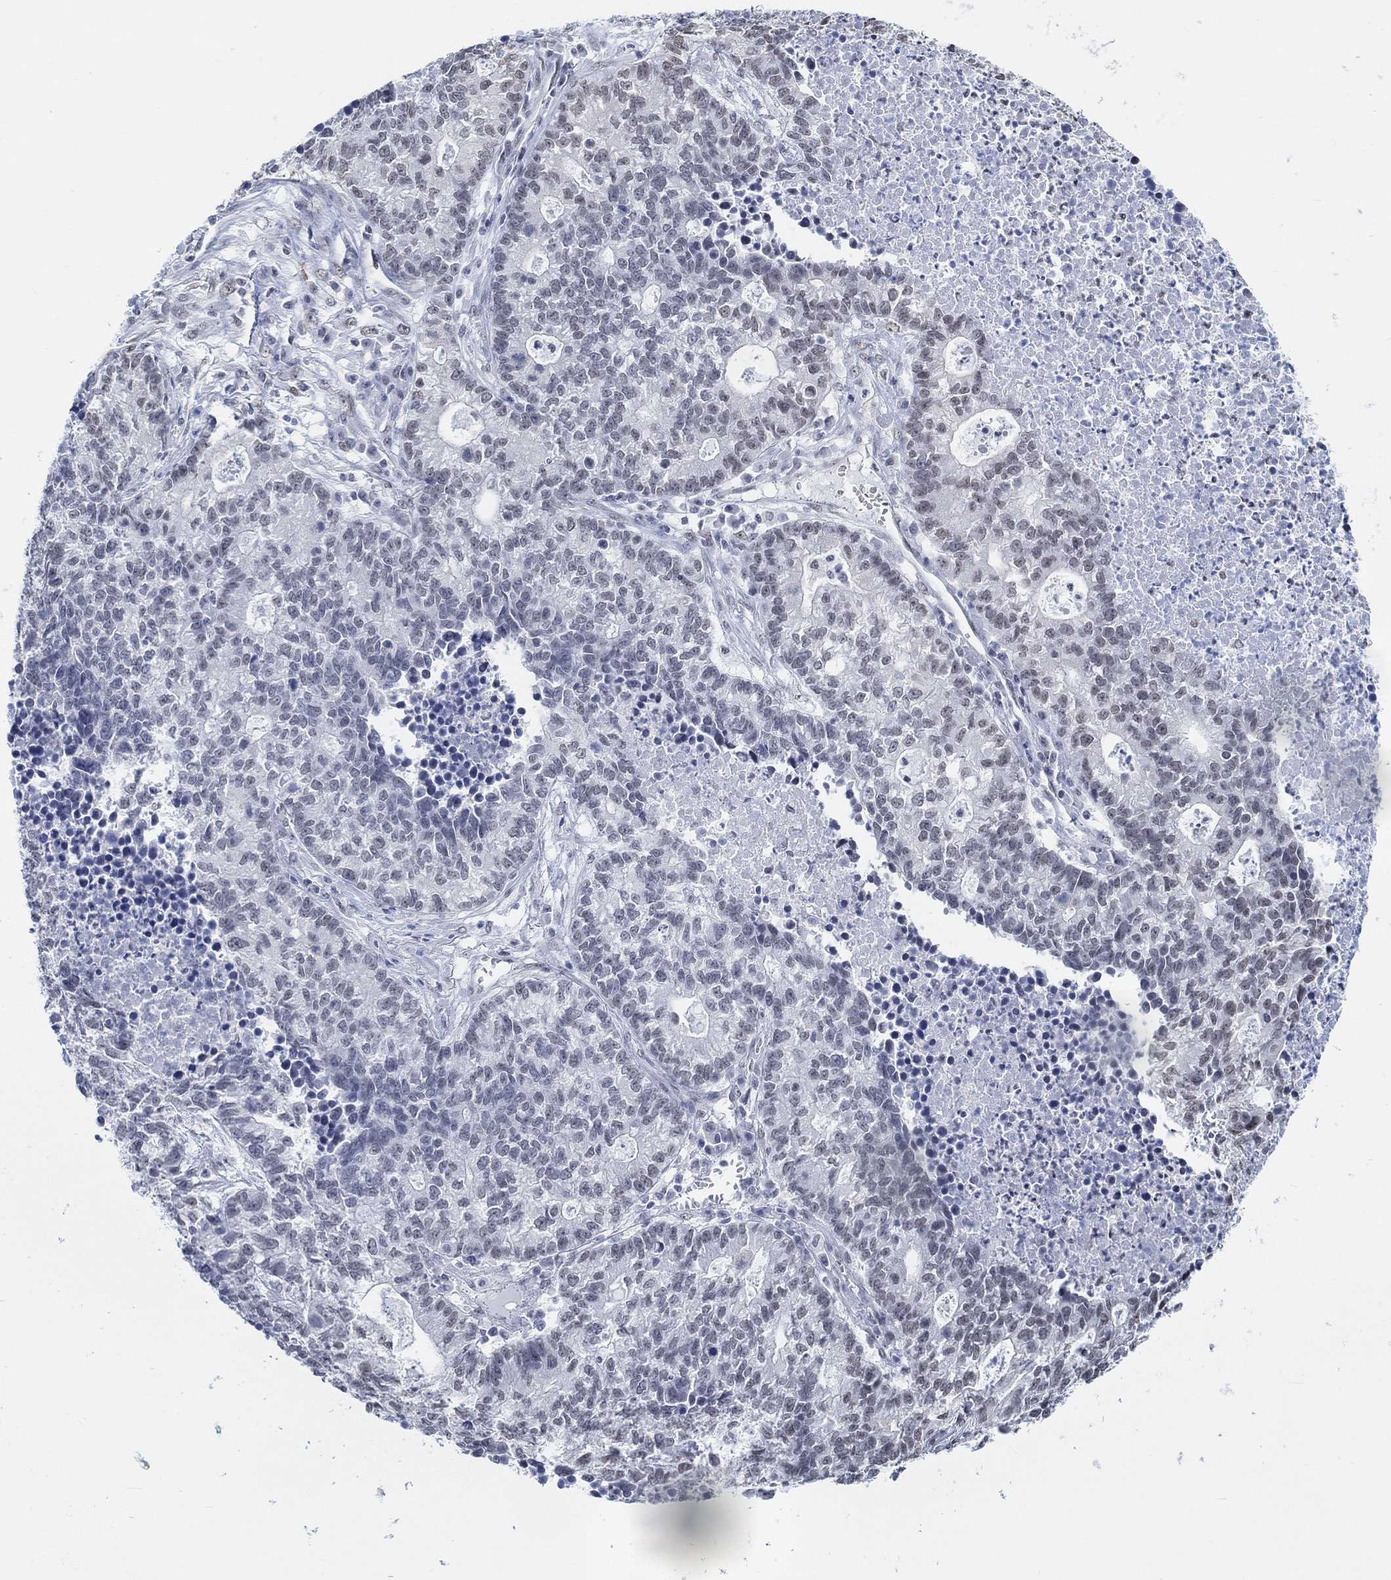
{"staining": {"intensity": "weak", "quantity": "<25%", "location": "nuclear"}, "tissue": "lung cancer", "cell_type": "Tumor cells", "image_type": "cancer", "snomed": [{"axis": "morphology", "description": "Adenocarcinoma, NOS"}, {"axis": "topography", "description": "Lung"}], "caption": "An image of human lung adenocarcinoma is negative for staining in tumor cells.", "gene": "PURG", "patient": {"sex": "male", "age": 57}}